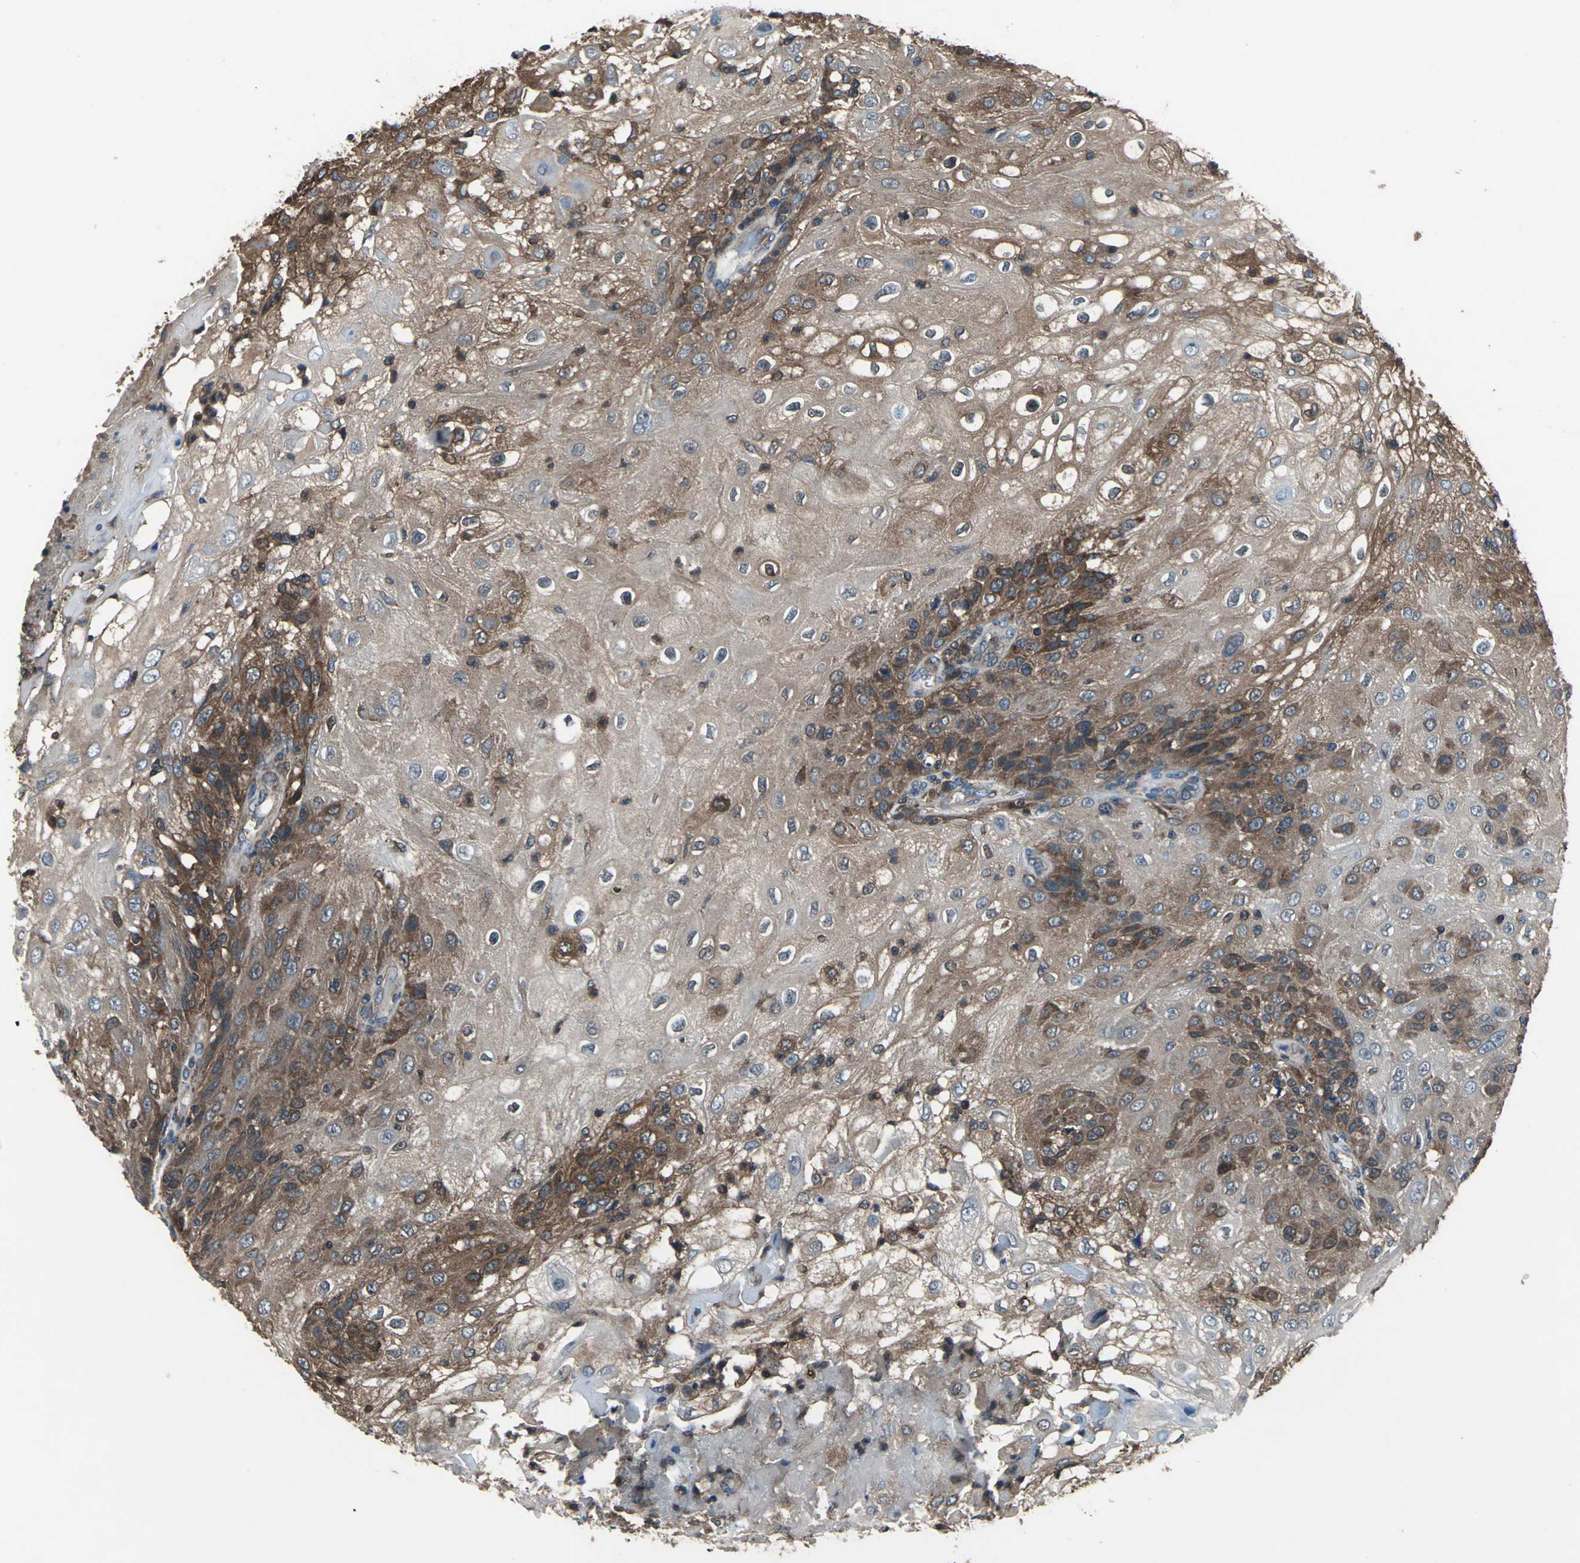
{"staining": {"intensity": "strong", "quantity": ">75%", "location": "cytoplasmic/membranous"}, "tissue": "skin cancer", "cell_type": "Tumor cells", "image_type": "cancer", "snomed": [{"axis": "morphology", "description": "Normal tissue, NOS"}, {"axis": "morphology", "description": "Squamous cell carcinoma, NOS"}, {"axis": "topography", "description": "Skin"}], "caption": "High-power microscopy captured an immunohistochemistry image of skin cancer, revealing strong cytoplasmic/membranous staining in about >75% of tumor cells.", "gene": "CAPN1", "patient": {"sex": "female", "age": 83}}